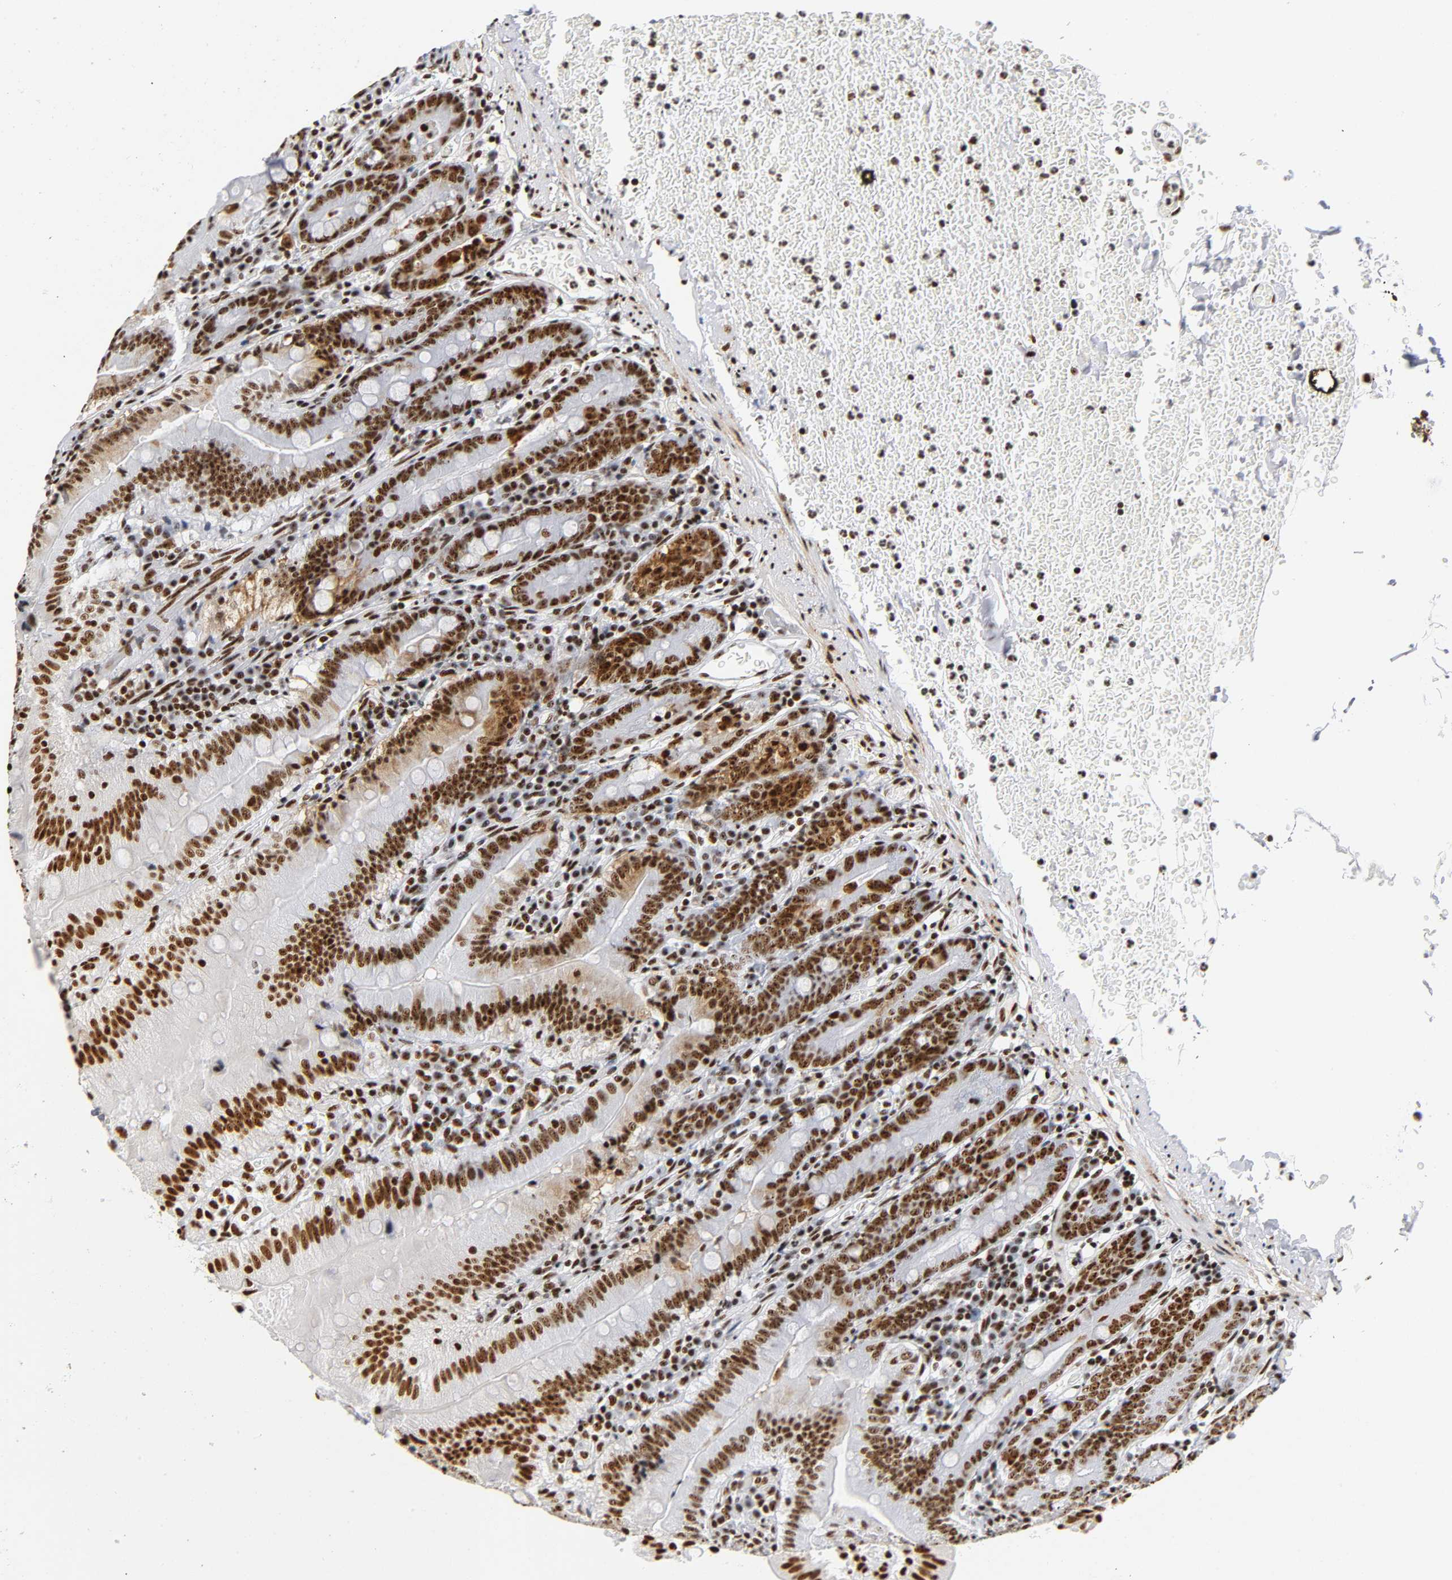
{"staining": {"intensity": "strong", "quantity": ">75%", "location": "nuclear"}, "tissue": "small intestine", "cell_type": "Glandular cells", "image_type": "normal", "snomed": [{"axis": "morphology", "description": "Normal tissue, NOS"}, {"axis": "topography", "description": "Small intestine"}], "caption": "Immunohistochemistry (IHC) micrograph of benign human small intestine stained for a protein (brown), which reveals high levels of strong nuclear staining in about >75% of glandular cells.", "gene": "UBTF", "patient": {"sex": "male", "age": 71}}